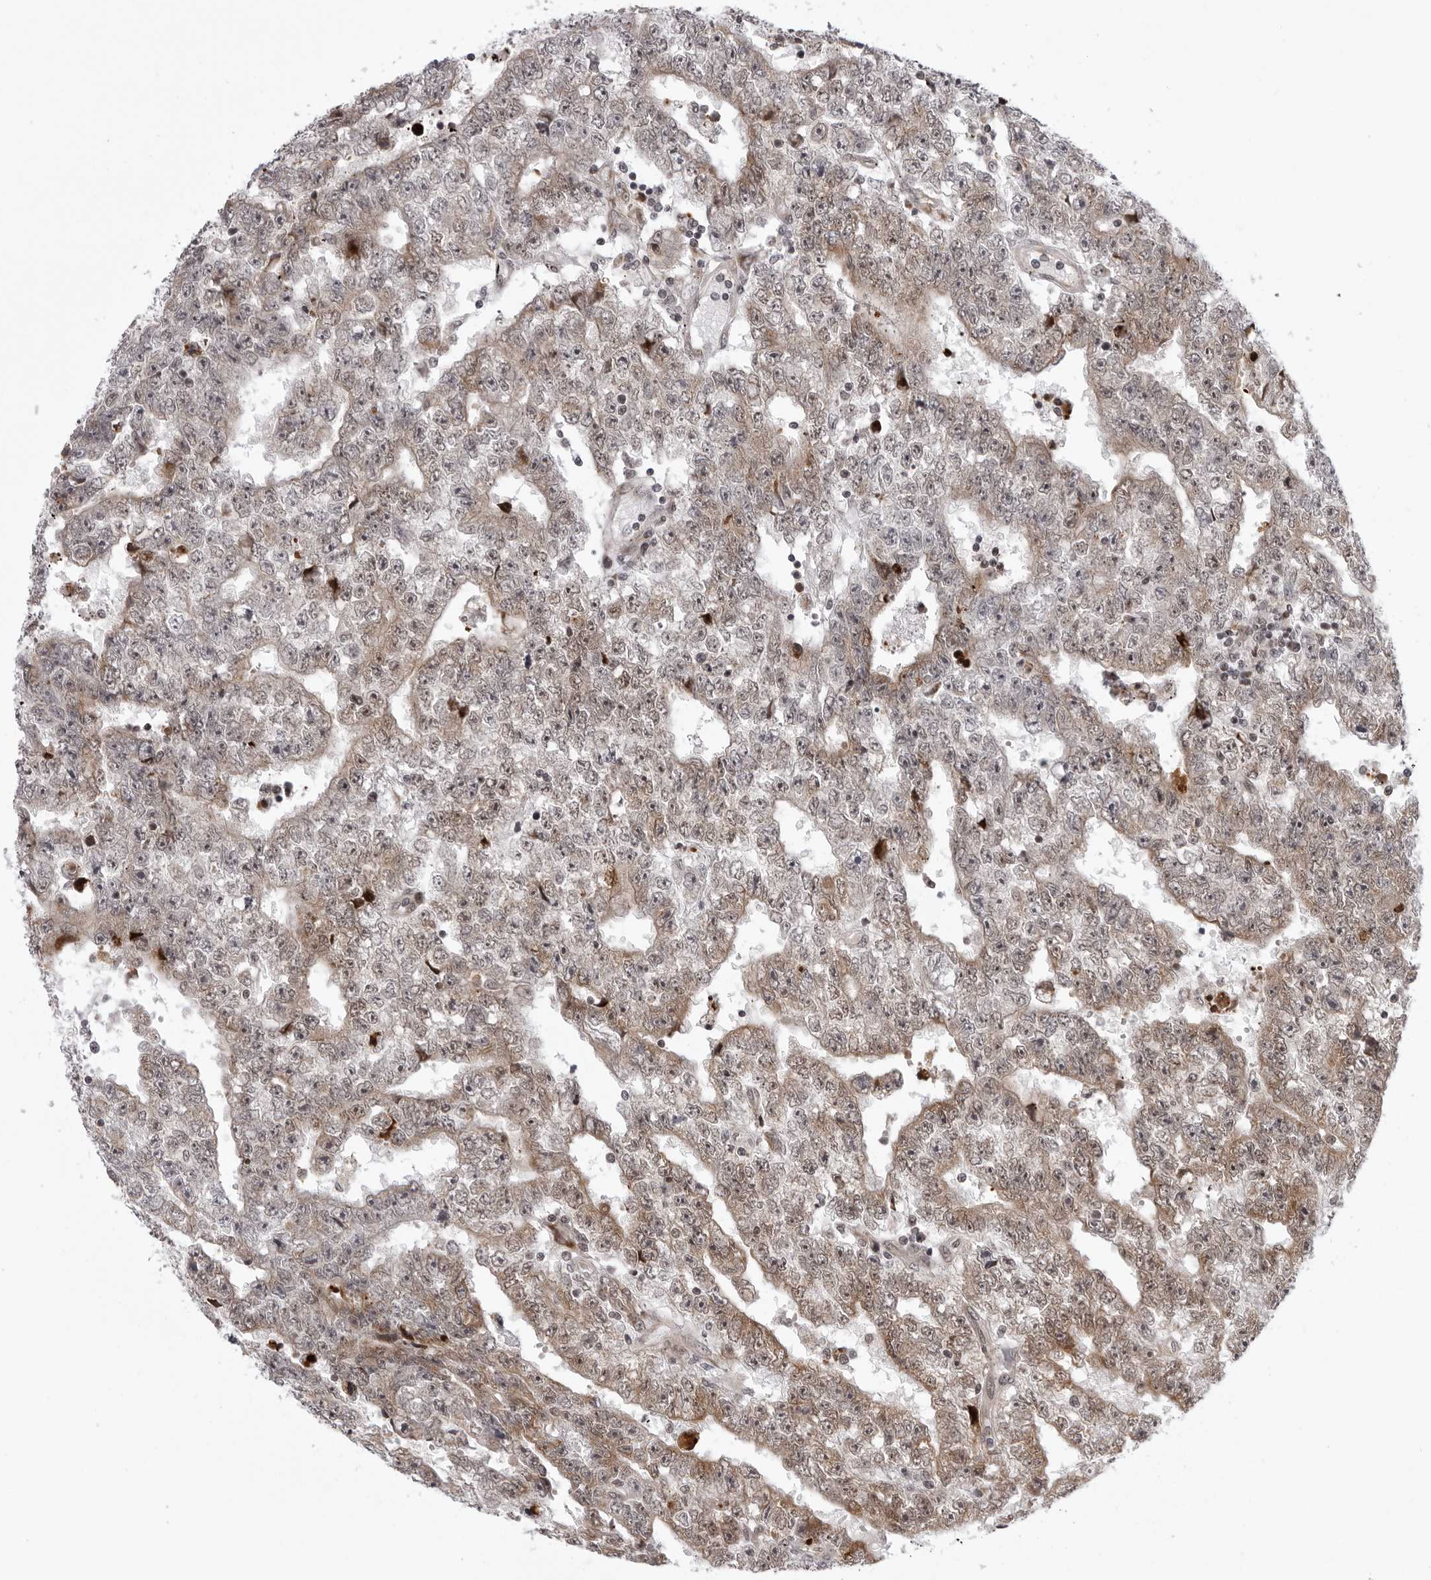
{"staining": {"intensity": "weak", "quantity": "25%-75%", "location": "cytoplasmic/membranous"}, "tissue": "testis cancer", "cell_type": "Tumor cells", "image_type": "cancer", "snomed": [{"axis": "morphology", "description": "Carcinoma, Embryonal, NOS"}, {"axis": "topography", "description": "Testis"}], "caption": "Weak cytoplasmic/membranous staining is present in approximately 25%-75% of tumor cells in testis cancer (embryonal carcinoma).", "gene": "GCSAML", "patient": {"sex": "male", "age": 25}}